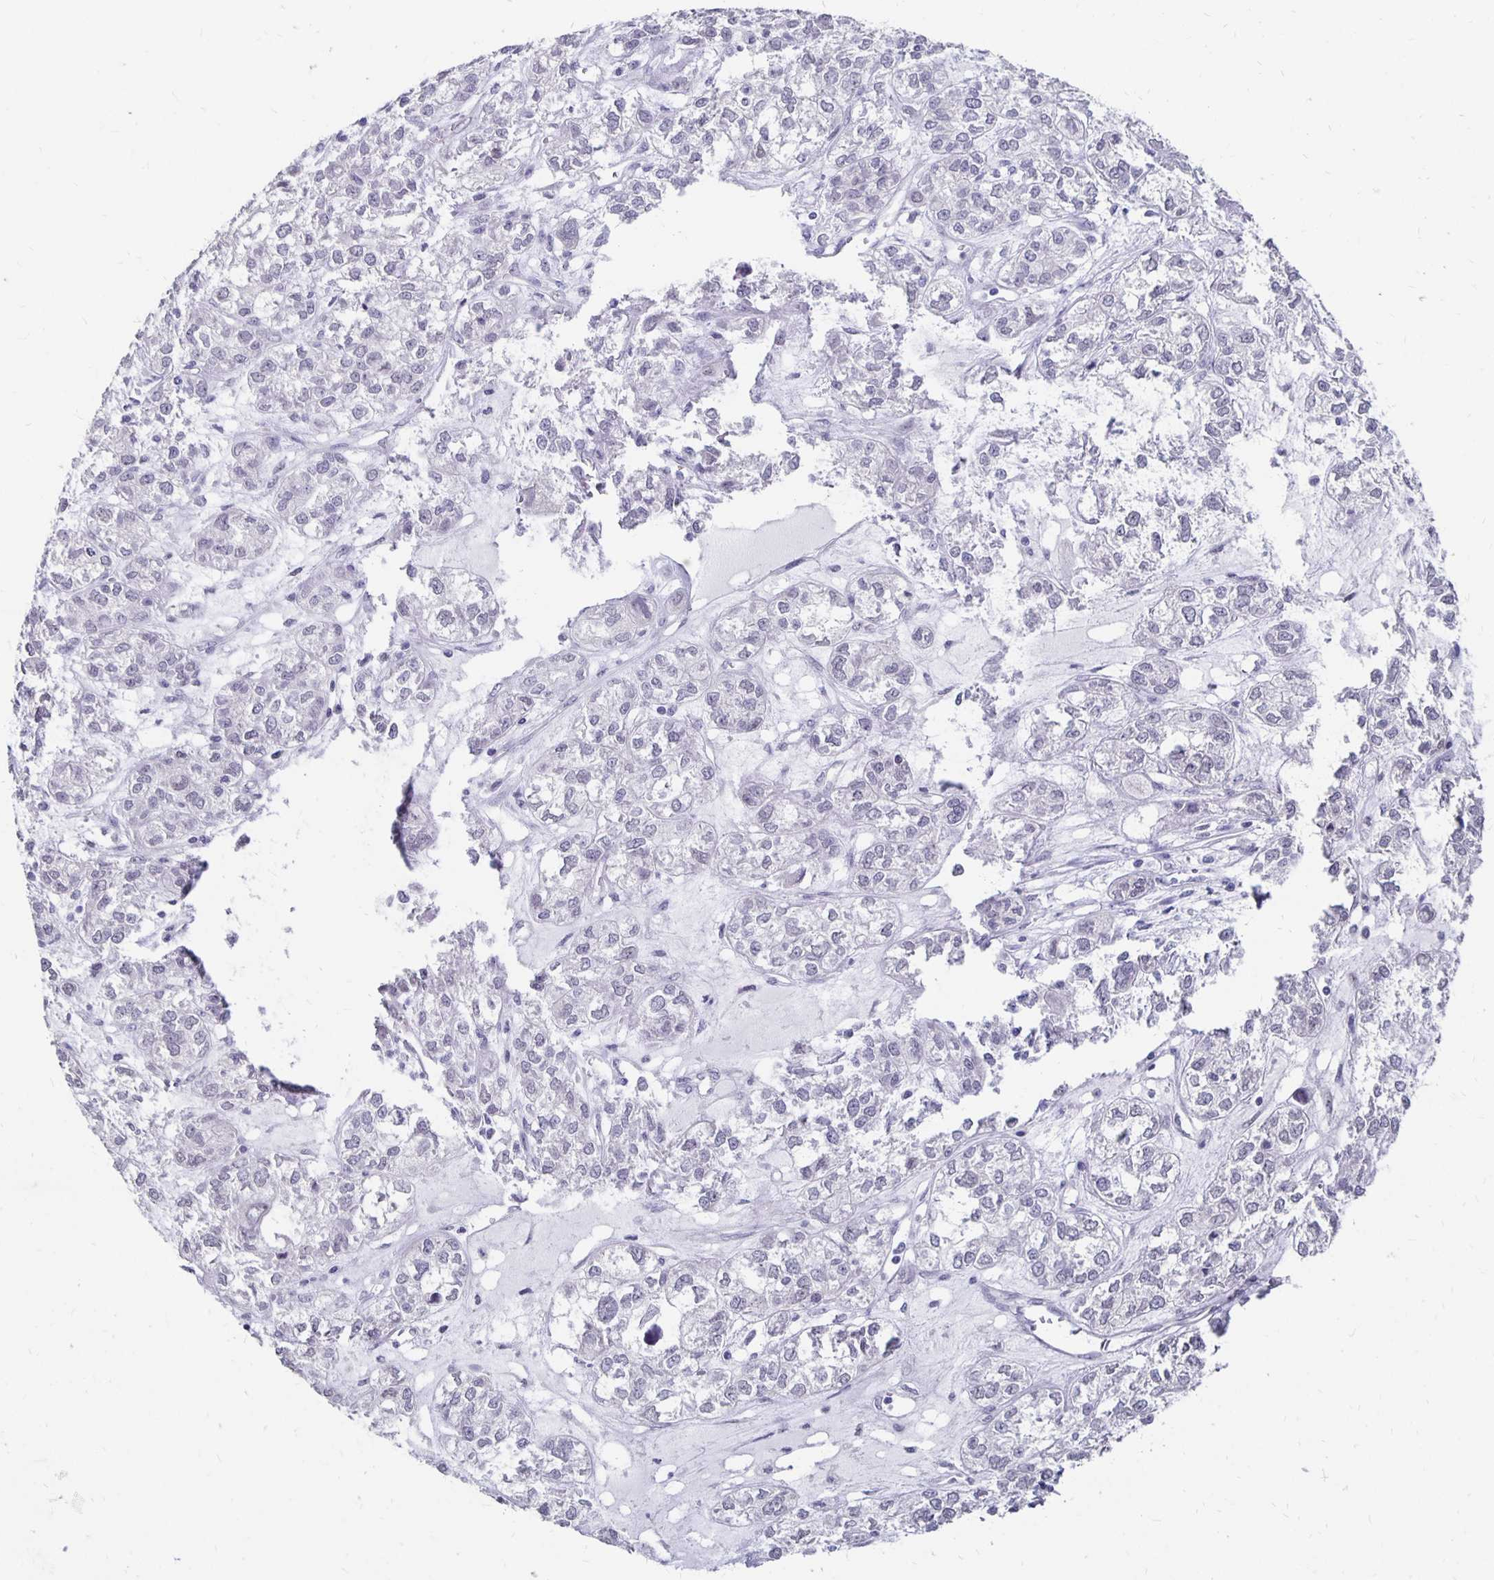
{"staining": {"intensity": "negative", "quantity": "none", "location": "none"}, "tissue": "ovarian cancer", "cell_type": "Tumor cells", "image_type": "cancer", "snomed": [{"axis": "morphology", "description": "Carcinoma, endometroid"}, {"axis": "topography", "description": "Ovary"}], "caption": "DAB (3,3'-diaminobenzidine) immunohistochemical staining of human endometroid carcinoma (ovarian) displays no significant staining in tumor cells. Brightfield microscopy of immunohistochemistry stained with DAB (3,3'-diaminobenzidine) (brown) and hematoxylin (blue), captured at high magnification.", "gene": "ATOSB", "patient": {"sex": "female", "age": 64}}